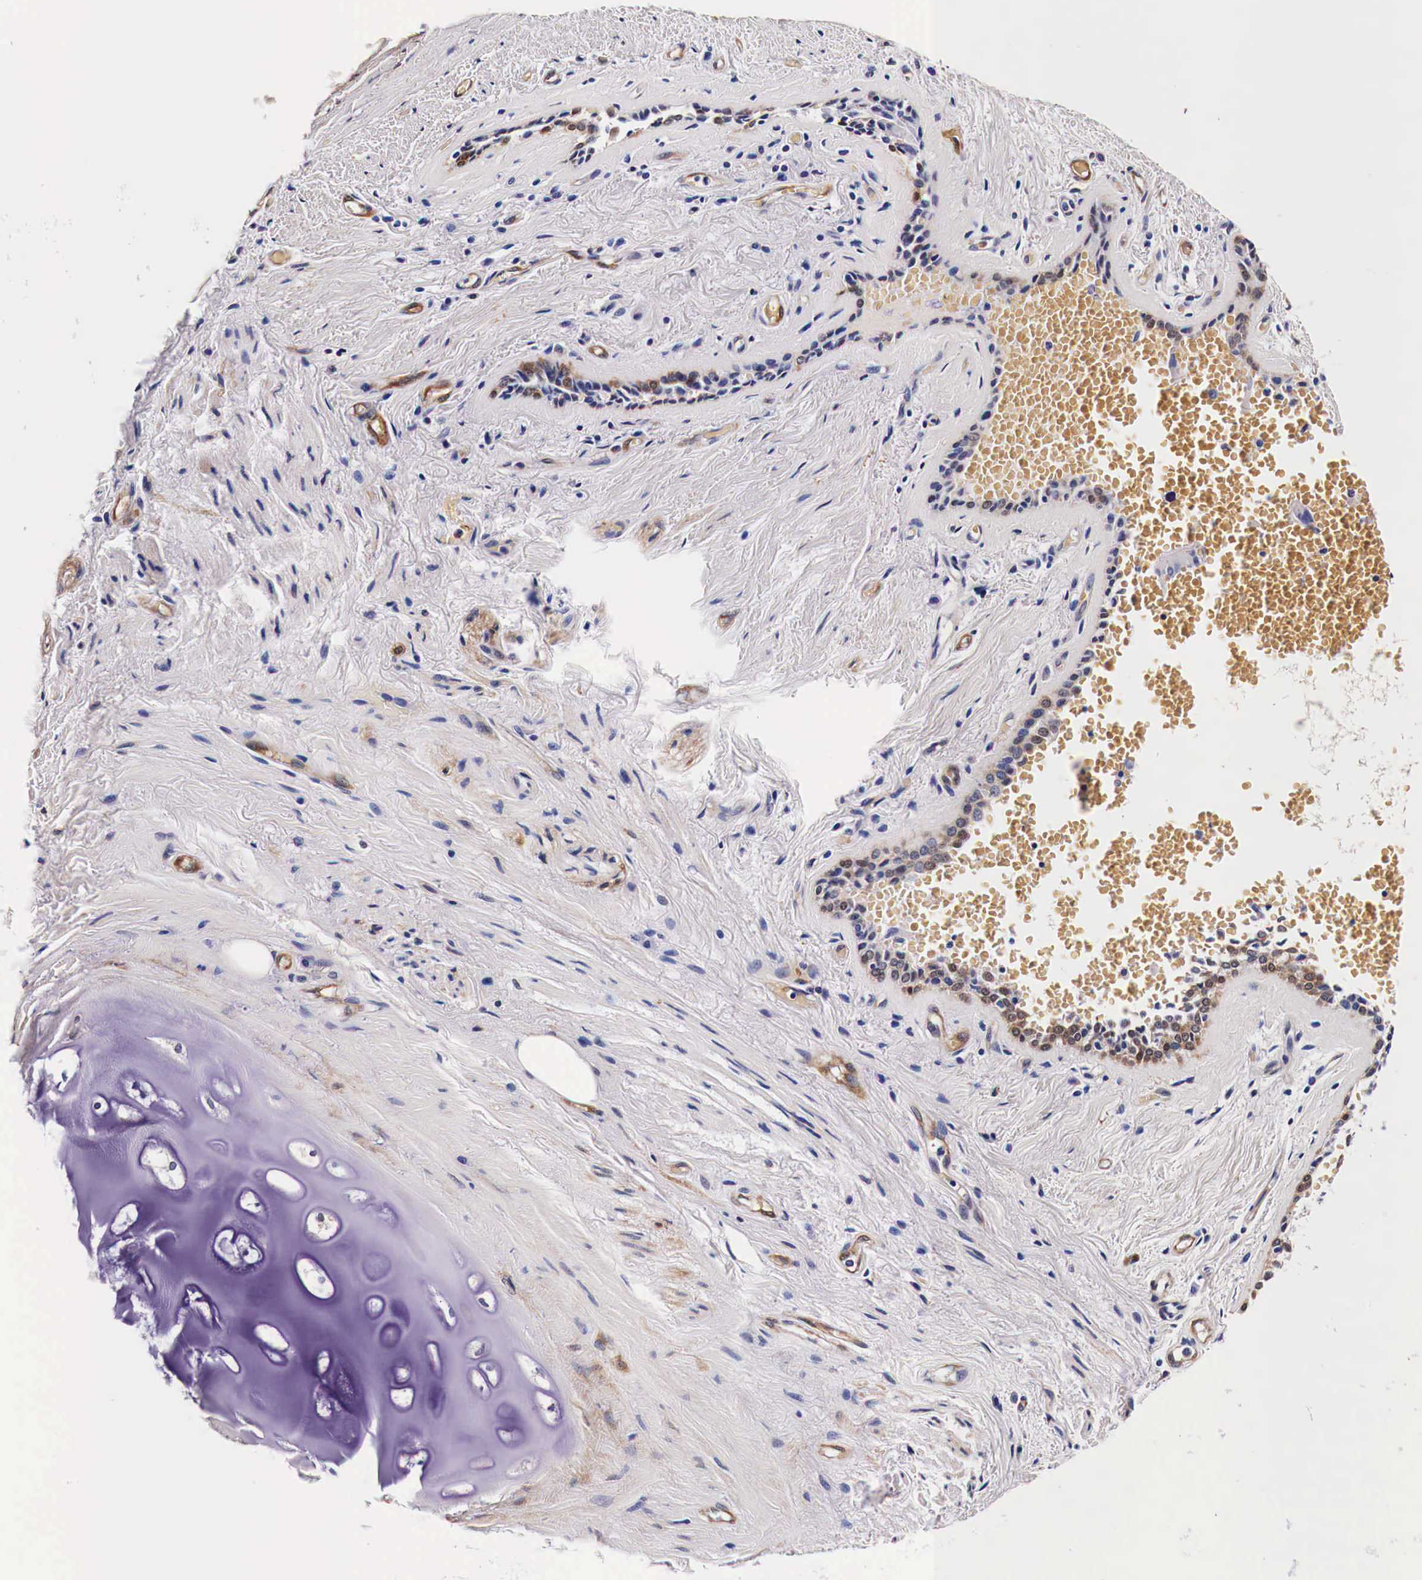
{"staining": {"intensity": "weak", "quantity": "<25%", "location": "cytoplasmic/membranous"}, "tissue": "bronchus", "cell_type": "Respiratory epithelial cells", "image_type": "normal", "snomed": [{"axis": "morphology", "description": "Normal tissue, NOS"}, {"axis": "topography", "description": "Cartilage tissue"}, {"axis": "topography", "description": "Lung"}], "caption": "High magnification brightfield microscopy of benign bronchus stained with DAB (3,3'-diaminobenzidine) (brown) and counterstained with hematoxylin (blue): respiratory epithelial cells show no significant positivity.", "gene": "HSPB1", "patient": {"sex": "male", "age": 65}}